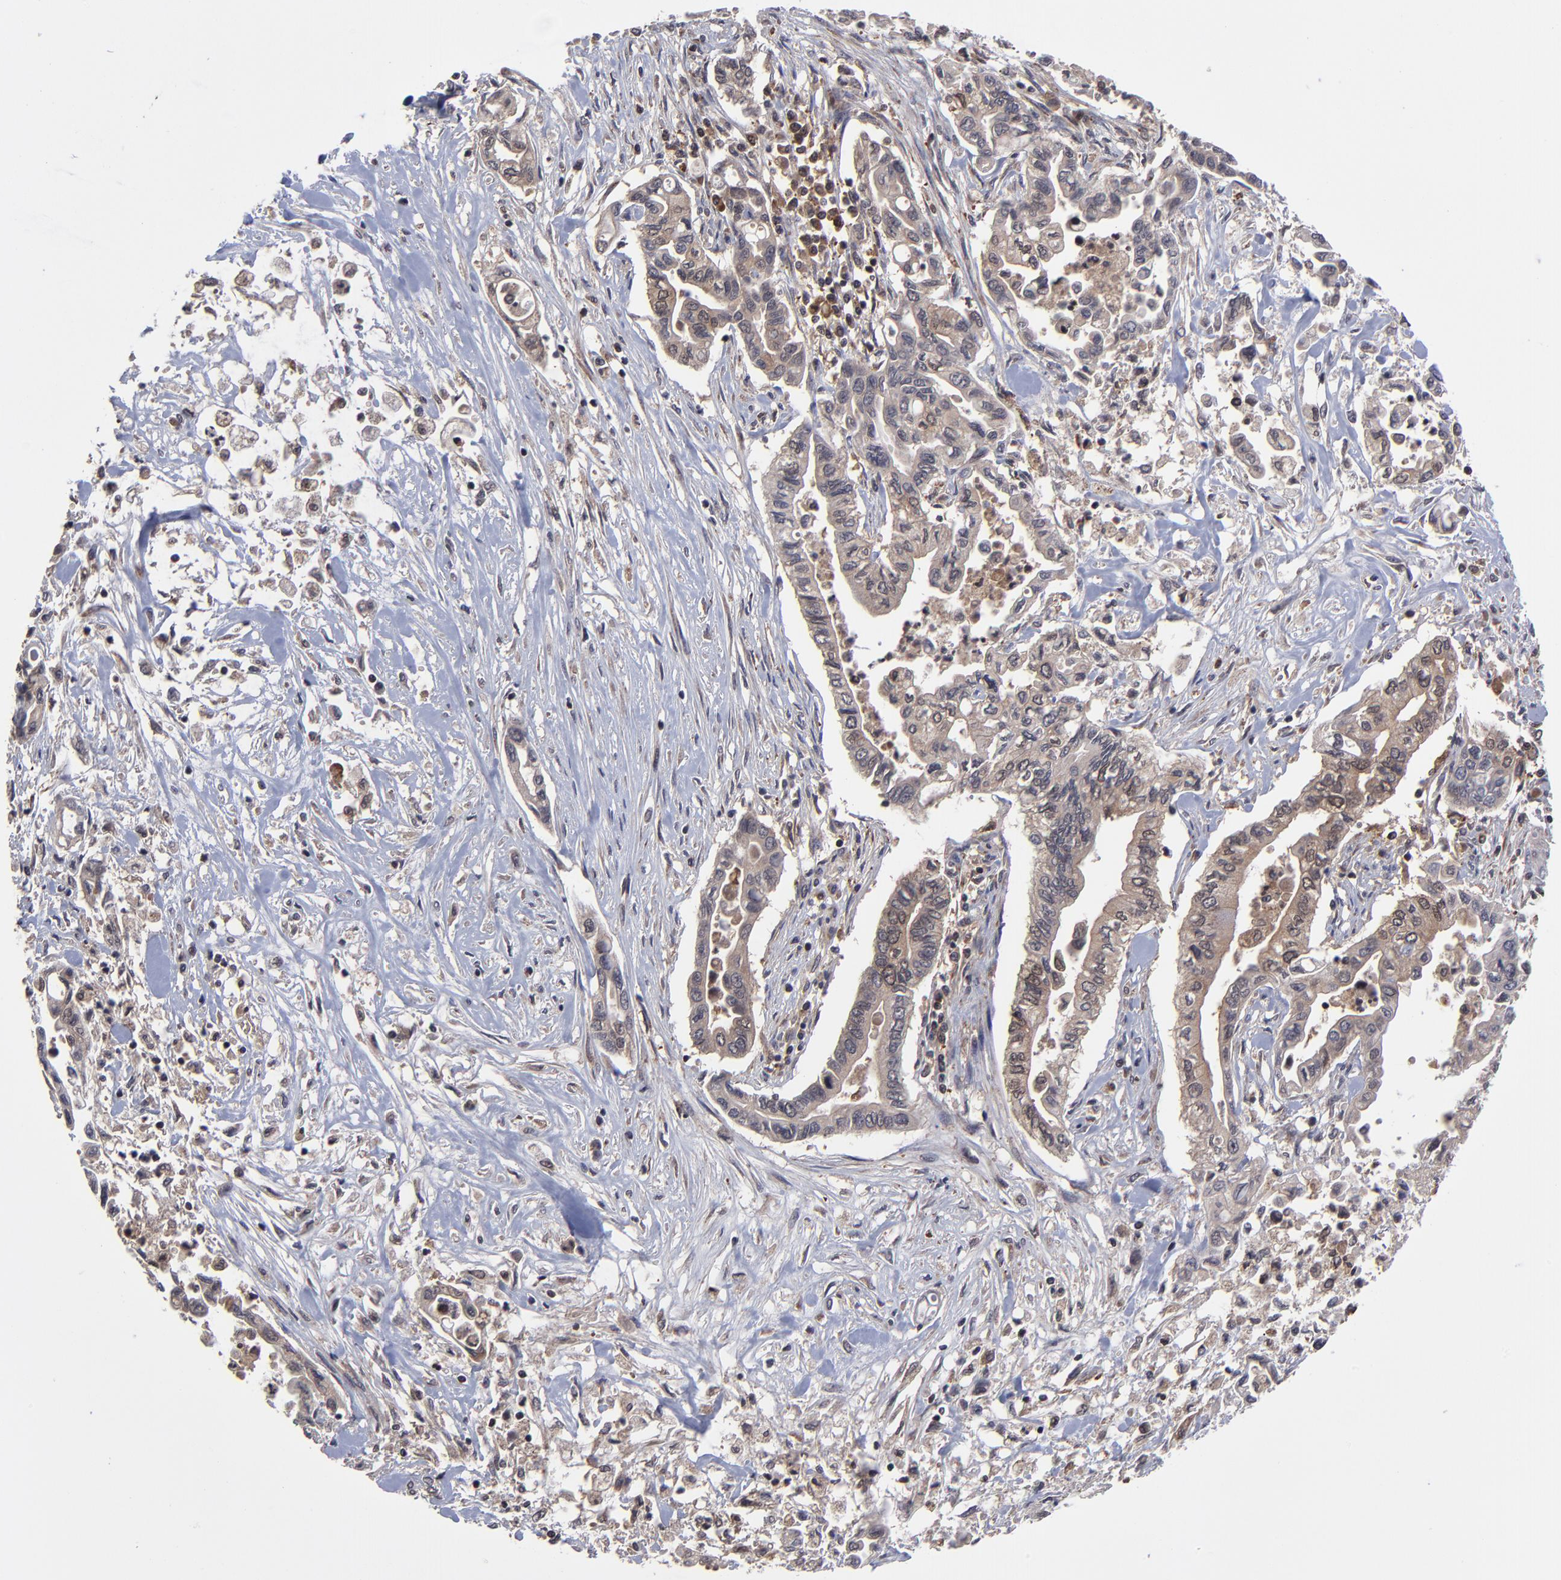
{"staining": {"intensity": "weak", "quantity": "25%-75%", "location": "cytoplasmic/membranous"}, "tissue": "pancreatic cancer", "cell_type": "Tumor cells", "image_type": "cancer", "snomed": [{"axis": "morphology", "description": "Adenocarcinoma, NOS"}, {"axis": "topography", "description": "Pancreas"}], "caption": "Adenocarcinoma (pancreatic) was stained to show a protein in brown. There is low levels of weak cytoplasmic/membranous staining in about 25%-75% of tumor cells. Immunohistochemistry (ihc) stains the protein of interest in brown and the nuclei are stained blue.", "gene": "UBE2L6", "patient": {"sex": "female", "age": 57}}